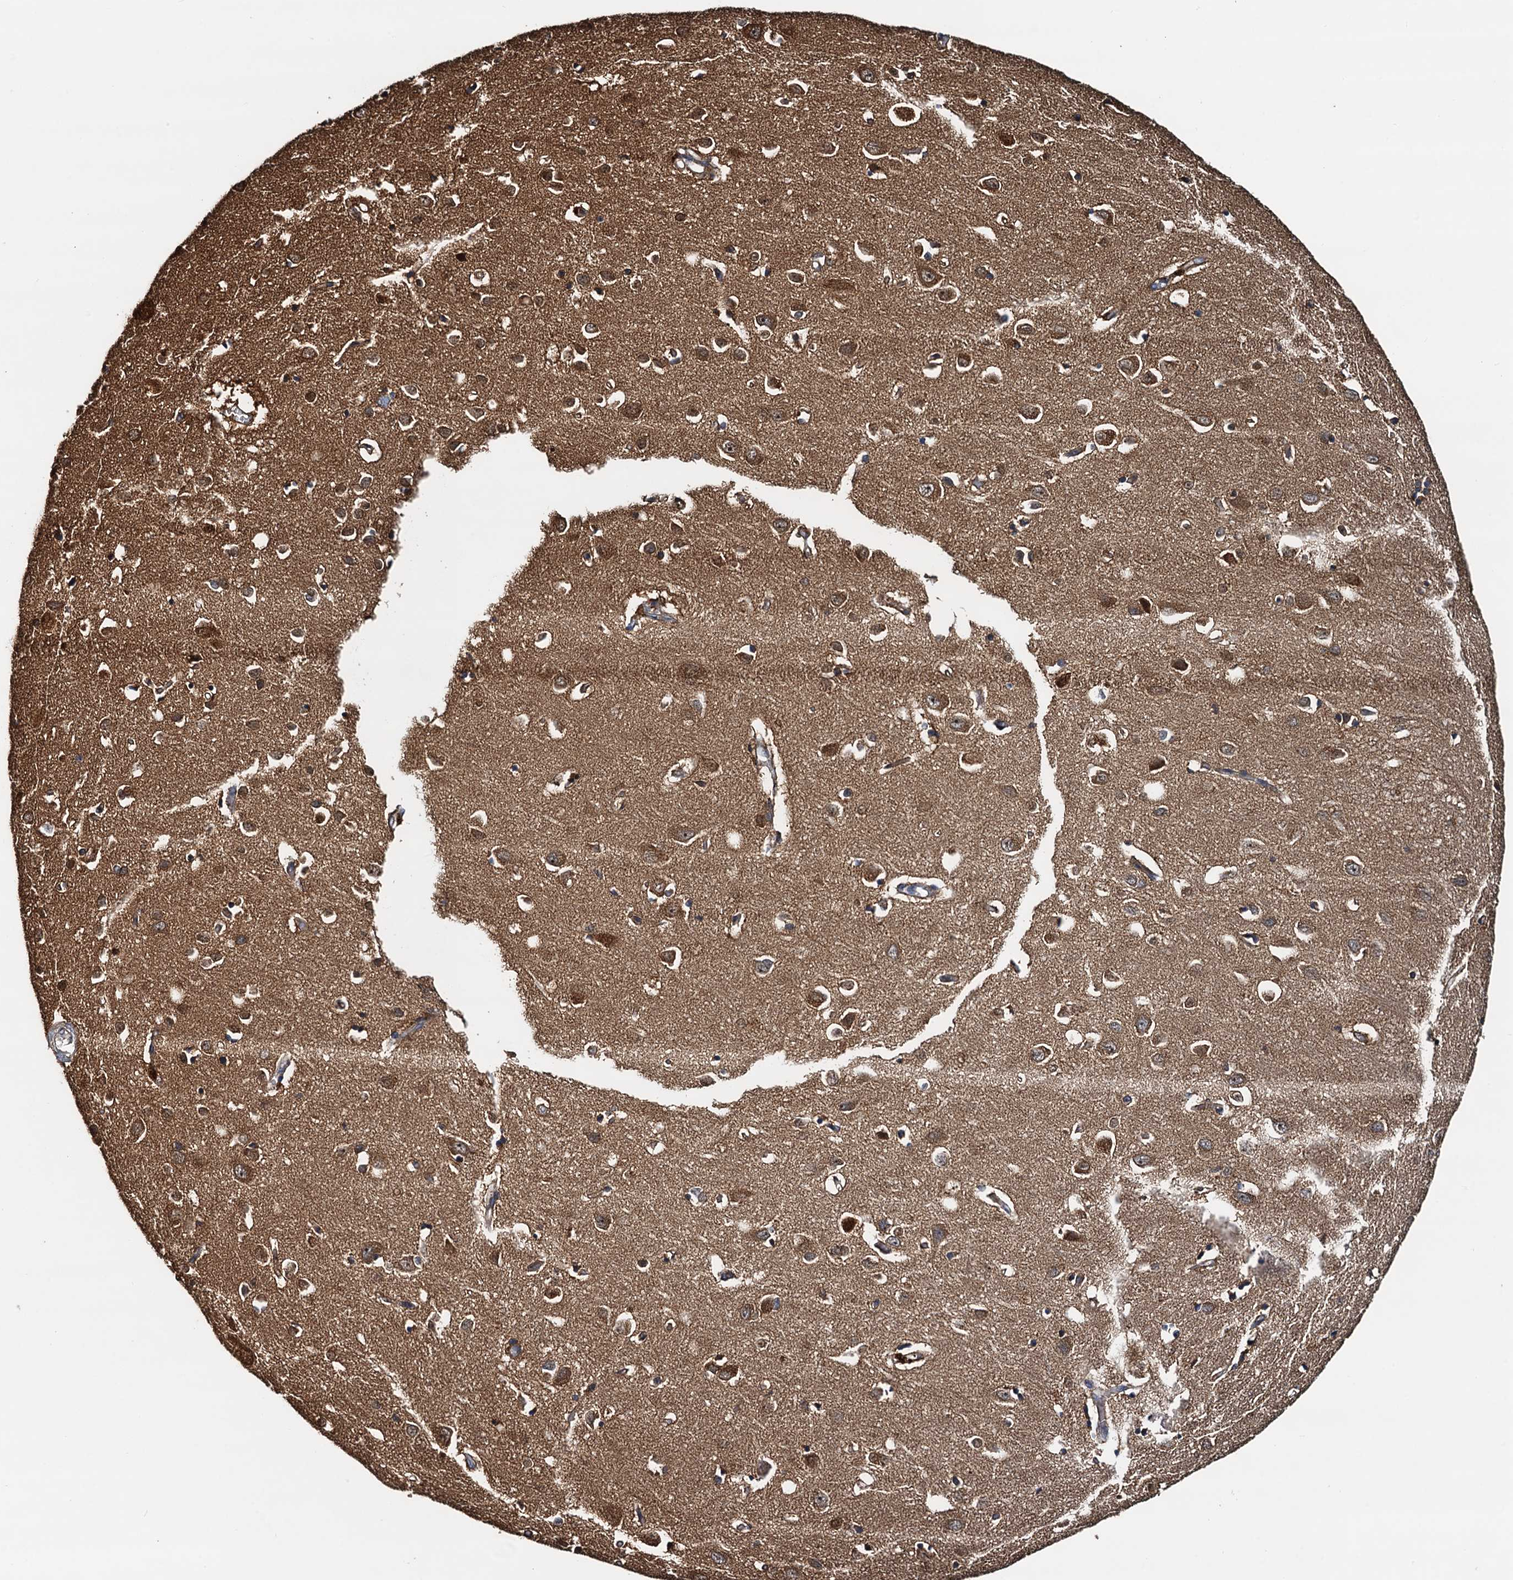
{"staining": {"intensity": "moderate", "quantity": ">75%", "location": "cytoplasmic/membranous"}, "tissue": "cerebral cortex", "cell_type": "Endothelial cells", "image_type": "normal", "snomed": [{"axis": "morphology", "description": "Normal tissue, NOS"}, {"axis": "topography", "description": "Cerebral cortex"}], "caption": "DAB (3,3'-diaminobenzidine) immunohistochemical staining of unremarkable human cerebral cortex reveals moderate cytoplasmic/membranous protein positivity in about >75% of endothelial cells. (Stains: DAB (3,3'-diaminobenzidine) in brown, nuclei in blue, Microscopy: brightfield microscopy at high magnification).", "gene": "USP6NL", "patient": {"sex": "female", "age": 64}}